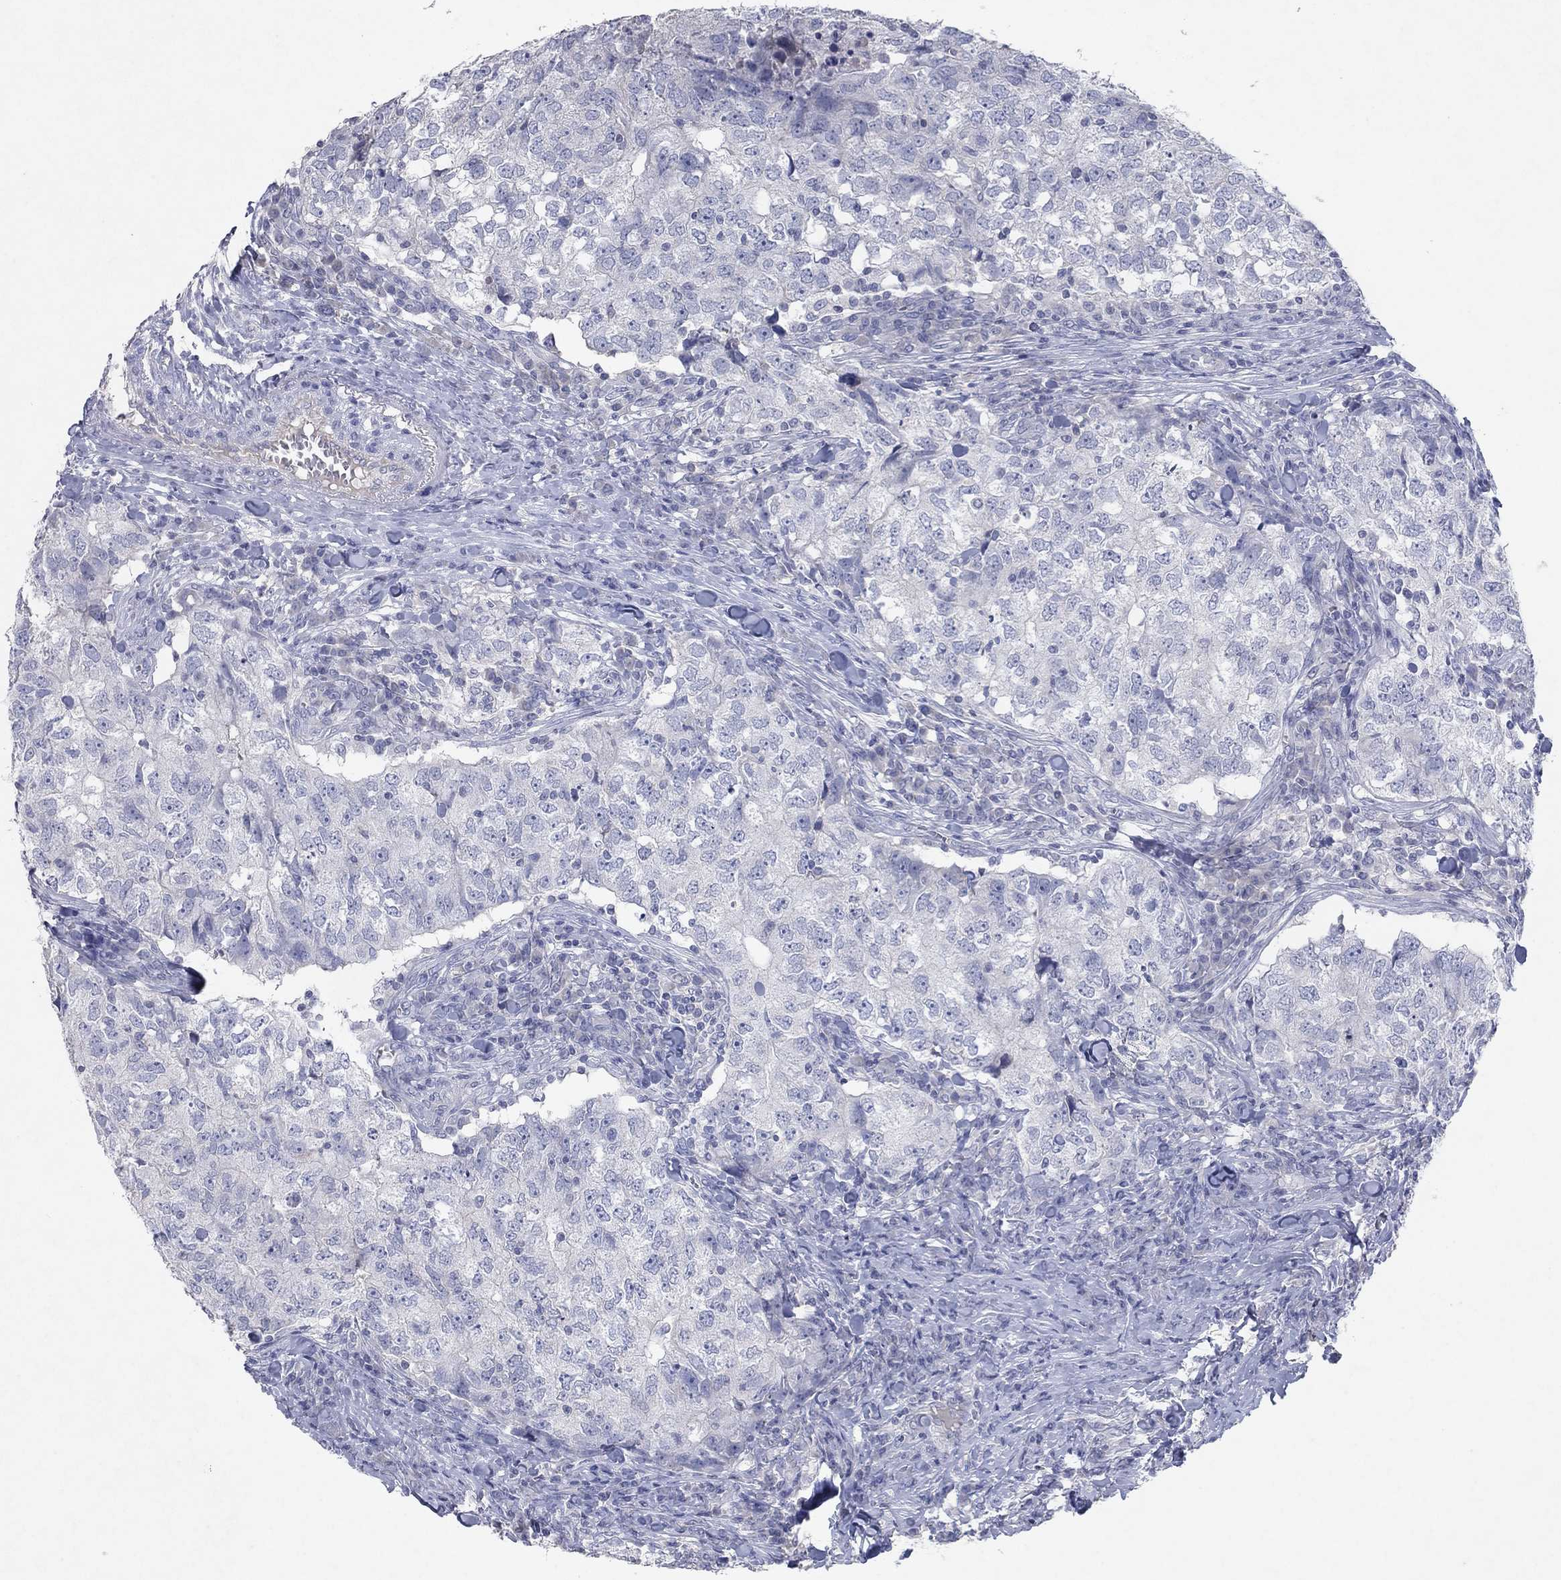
{"staining": {"intensity": "negative", "quantity": "none", "location": "none"}, "tissue": "breast cancer", "cell_type": "Tumor cells", "image_type": "cancer", "snomed": [{"axis": "morphology", "description": "Duct carcinoma"}, {"axis": "topography", "description": "Breast"}], "caption": "Immunohistochemistry (IHC) of breast invasive ductal carcinoma reveals no staining in tumor cells. (DAB (3,3'-diaminobenzidine) IHC, high magnification).", "gene": "KRT40", "patient": {"sex": "female", "age": 30}}